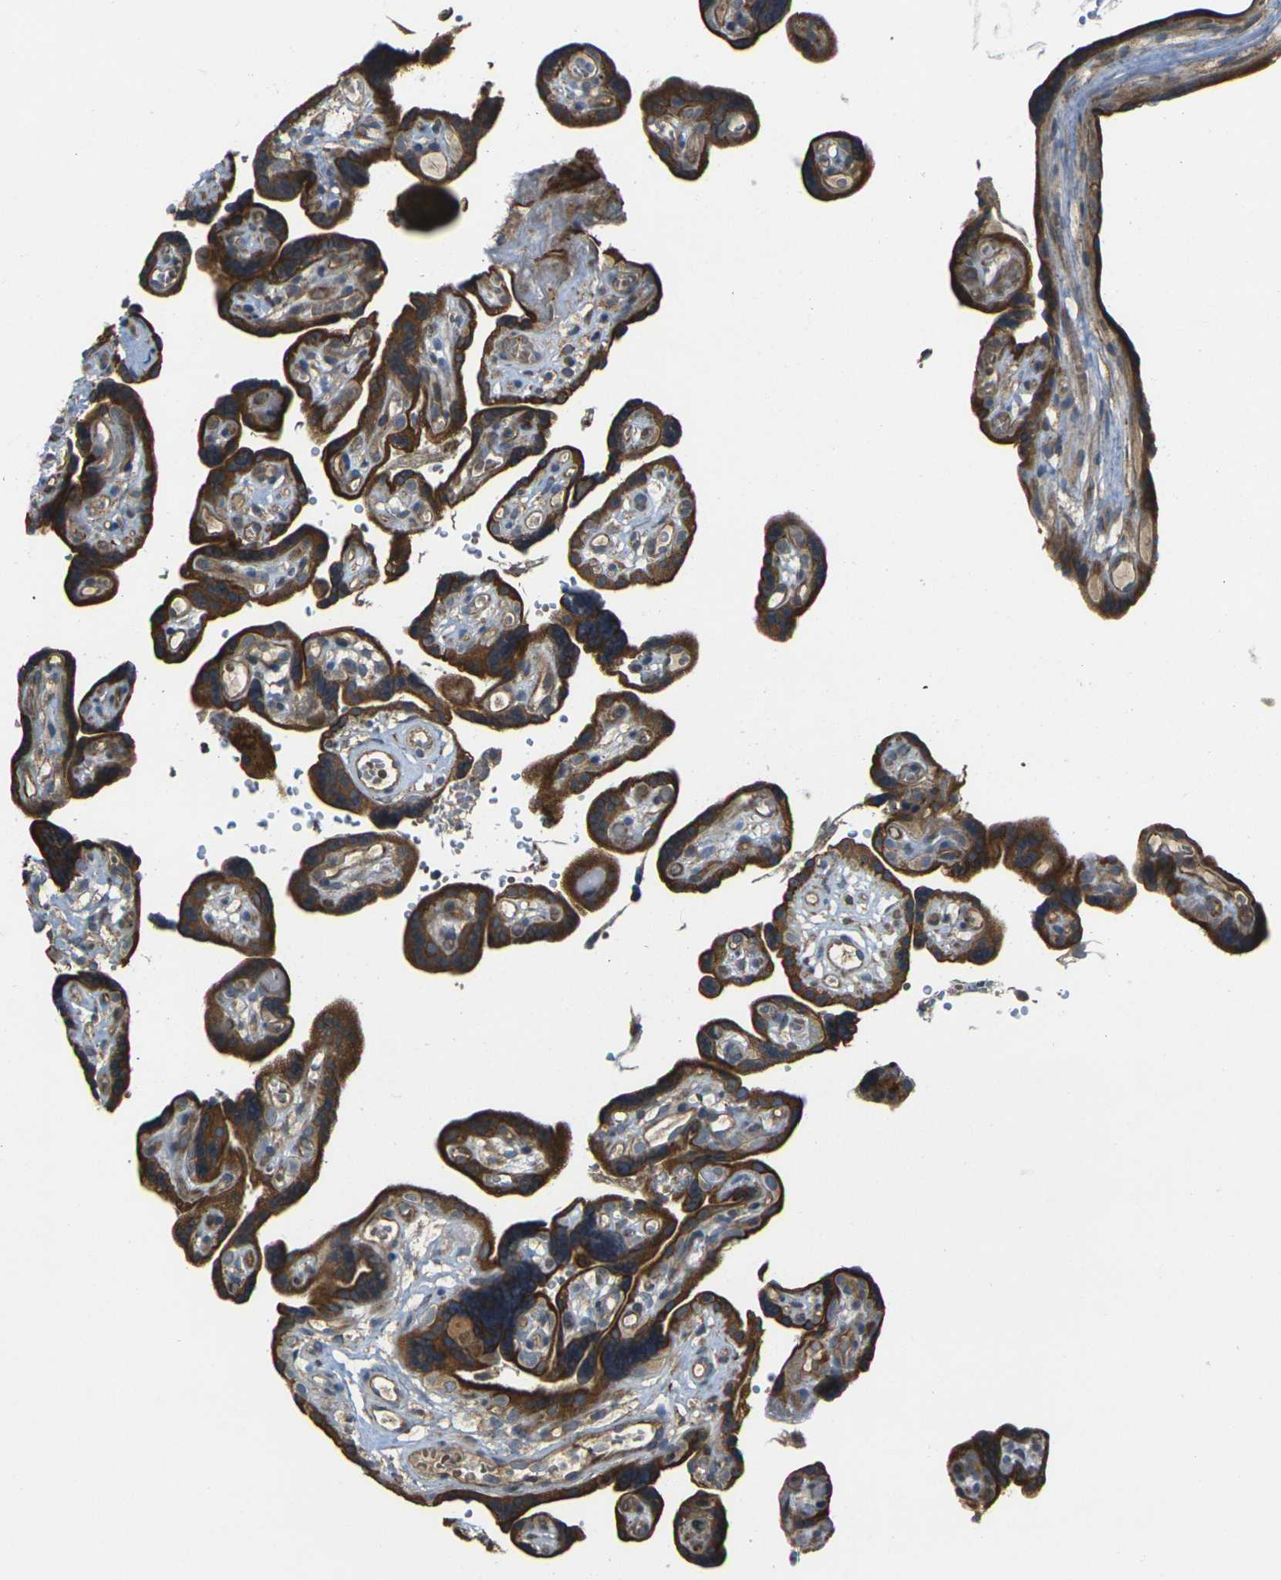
{"staining": {"intensity": "strong", "quantity": ">75%", "location": "cytoplasmic/membranous"}, "tissue": "placenta", "cell_type": "Trophoblastic cells", "image_type": "normal", "snomed": [{"axis": "morphology", "description": "Normal tissue, NOS"}, {"axis": "topography", "description": "Placenta"}], "caption": "A high amount of strong cytoplasmic/membranous positivity is identified in about >75% of trophoblastic cells in normal placenta. (DAB IHC with brightfield microscopy, high magnification).", "gene": "FZD1", "patient": {"sex": "female", "age": 30}}